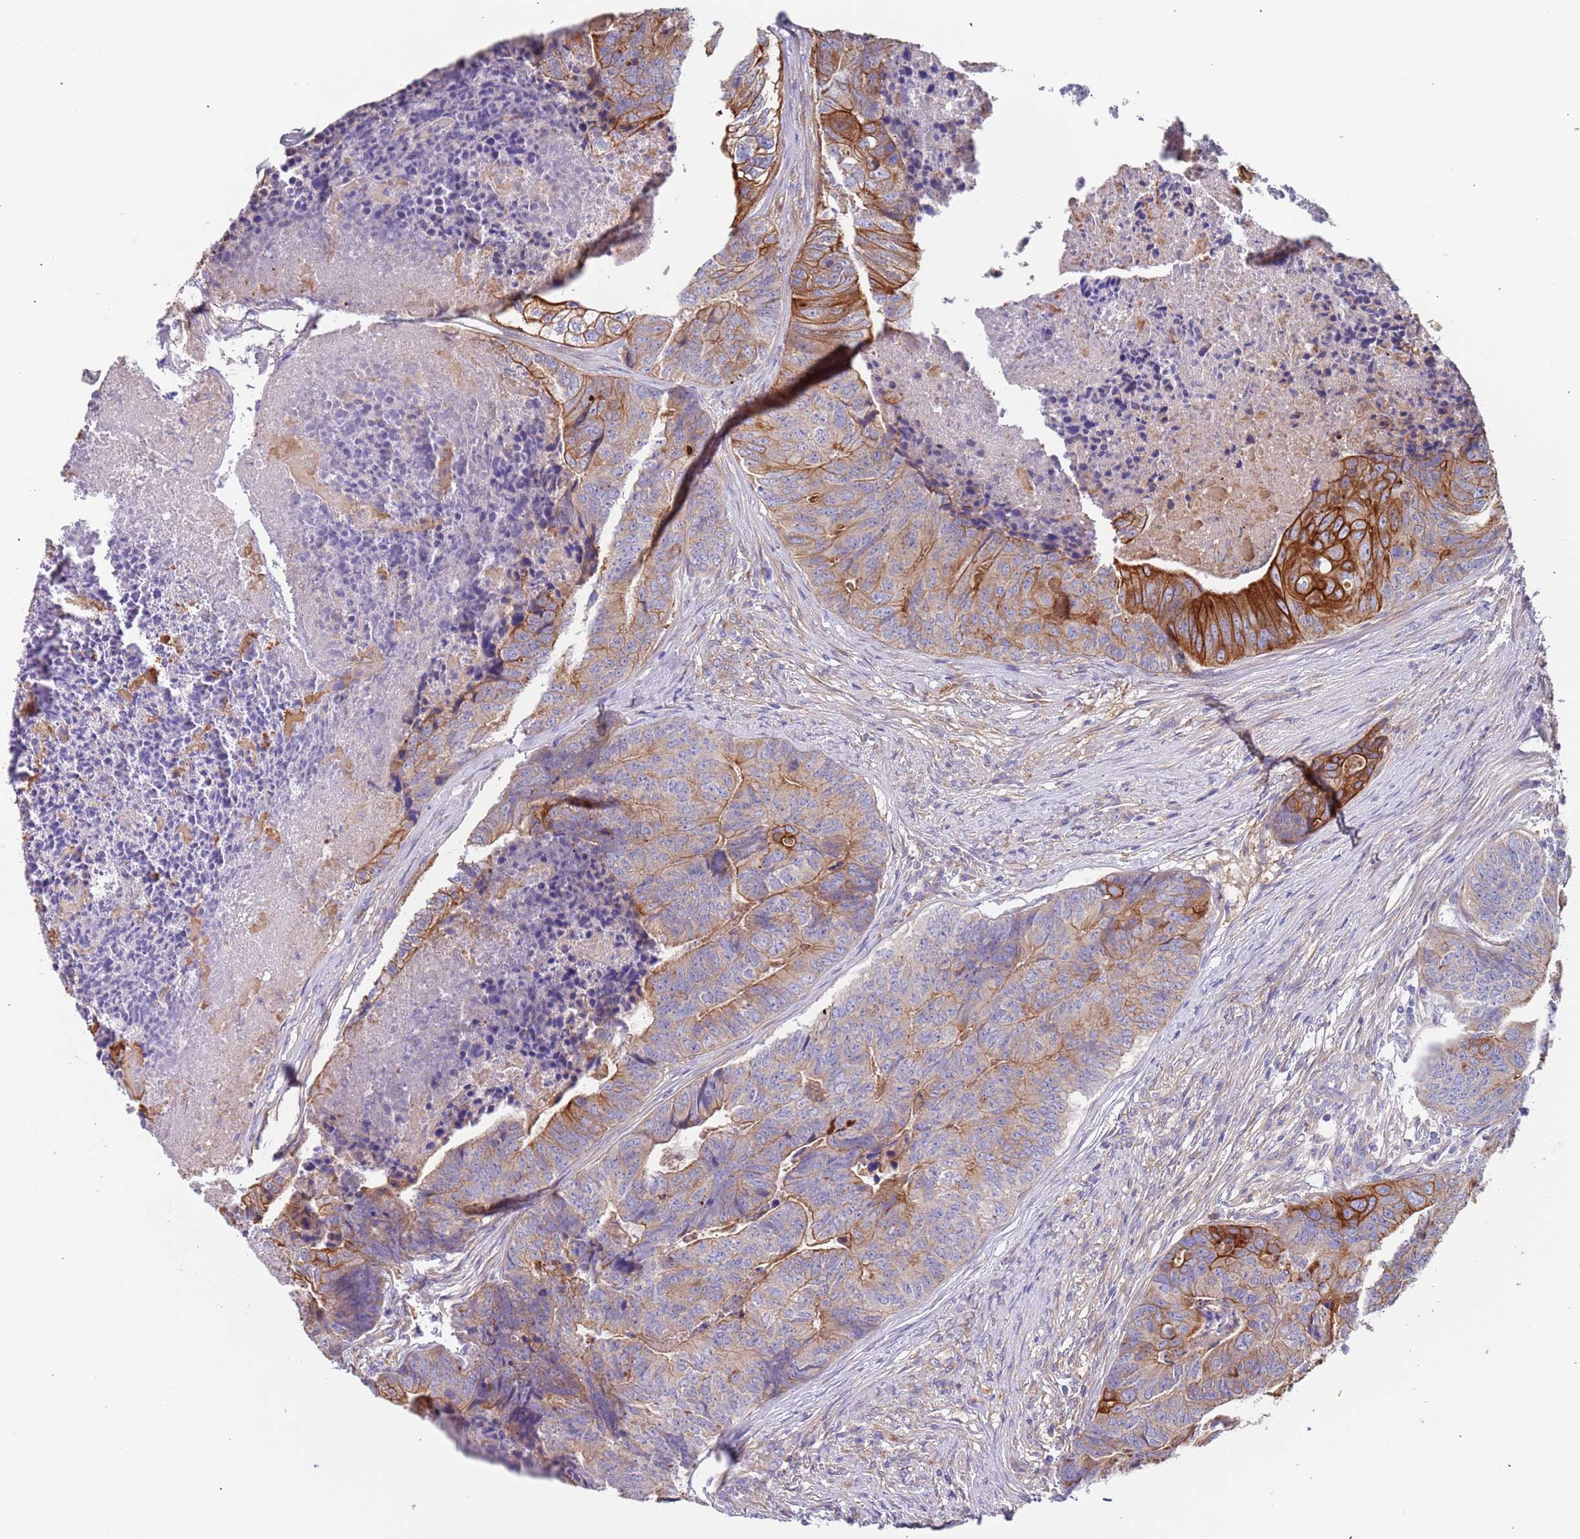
{"staining": {"intensity": "strong", "quantity": "25%-75%", "location": "cytoplasmic/membranous"}, "tissue": "colorectal cancer", "cell_type": "Tumor cells", "image_type": "cancer", "snomed": [{"axis": "morphology", "description": "Adenocarcinoma, NOS"}, {"axis": "topography", "description": "Colon"}], "caption": "Immunohistochemistry of human colorectal cancer displays high levels of strong cytoplasmic/membranous expression in approximately 25%-75% of tumor cells. (DAB (3,3'-diaminobenzidine) = brown stain, brightfield microscopy at high magnification).", "gene": "LAMB4", "patient": {"sex": "female", "age": 67}}